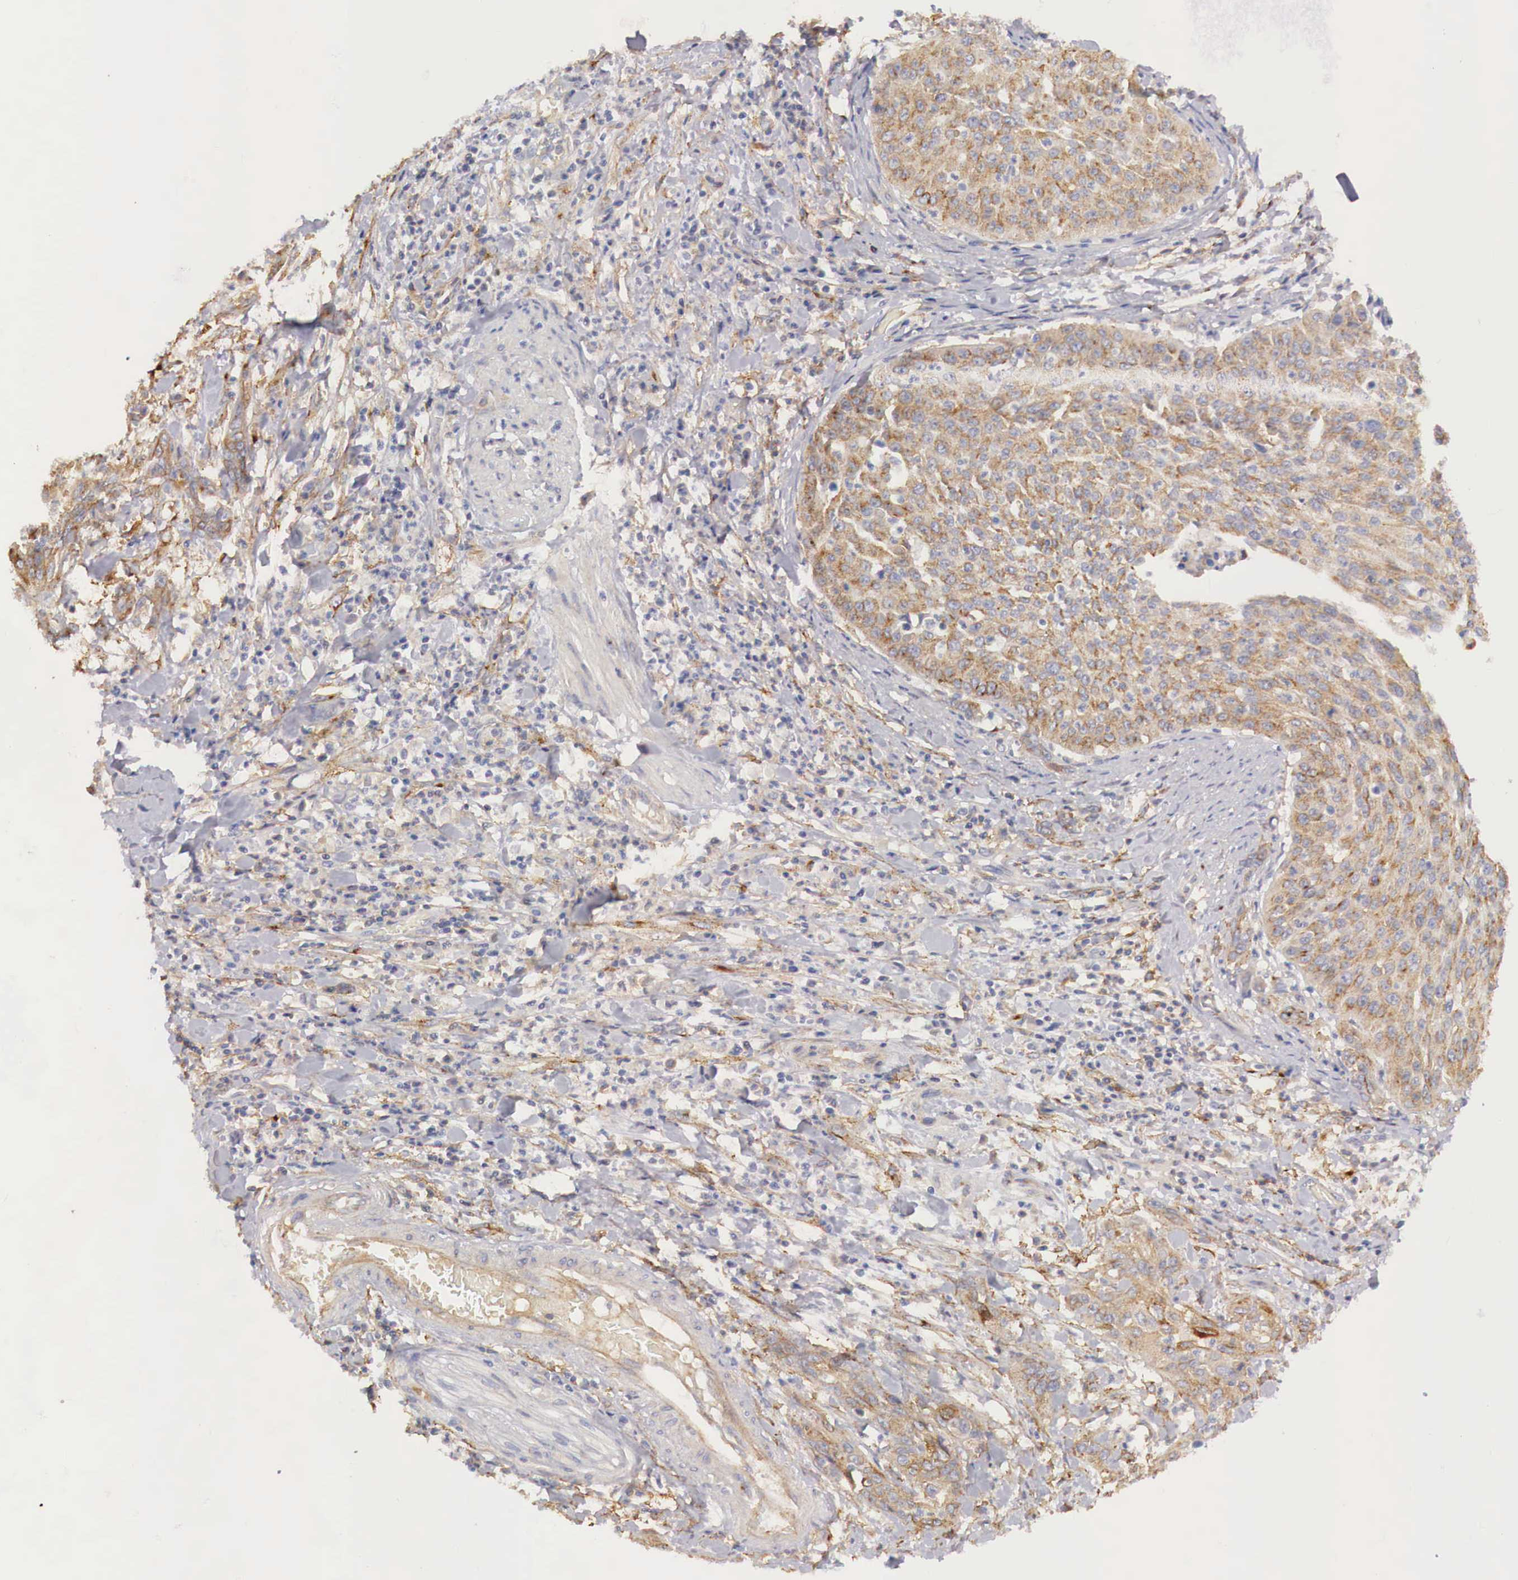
{"staining": {"intensity": "moderate", "quantity": "25%-75%", "location": "cytoplasmic/membranous"}, "tissue": "cervical cancer", "cell_type": "Tumor cells", "image_type": "cancer", "snomed": [{"axis": "morphology", "description": "Squamous cell carcinoma, NOS"}, {"axis": "topography", "description": "Cervix"}], "caption": "Protein analysis of squamous cell carcinoma (cervical) tissue exhibits moderate cytoplasmic/membranous positivity in about 25%-75% of tumor cells. Nuclei are stained in blue.", "gene": "KLHDC7B", "patient": {"sex": "female", "age": 41}}